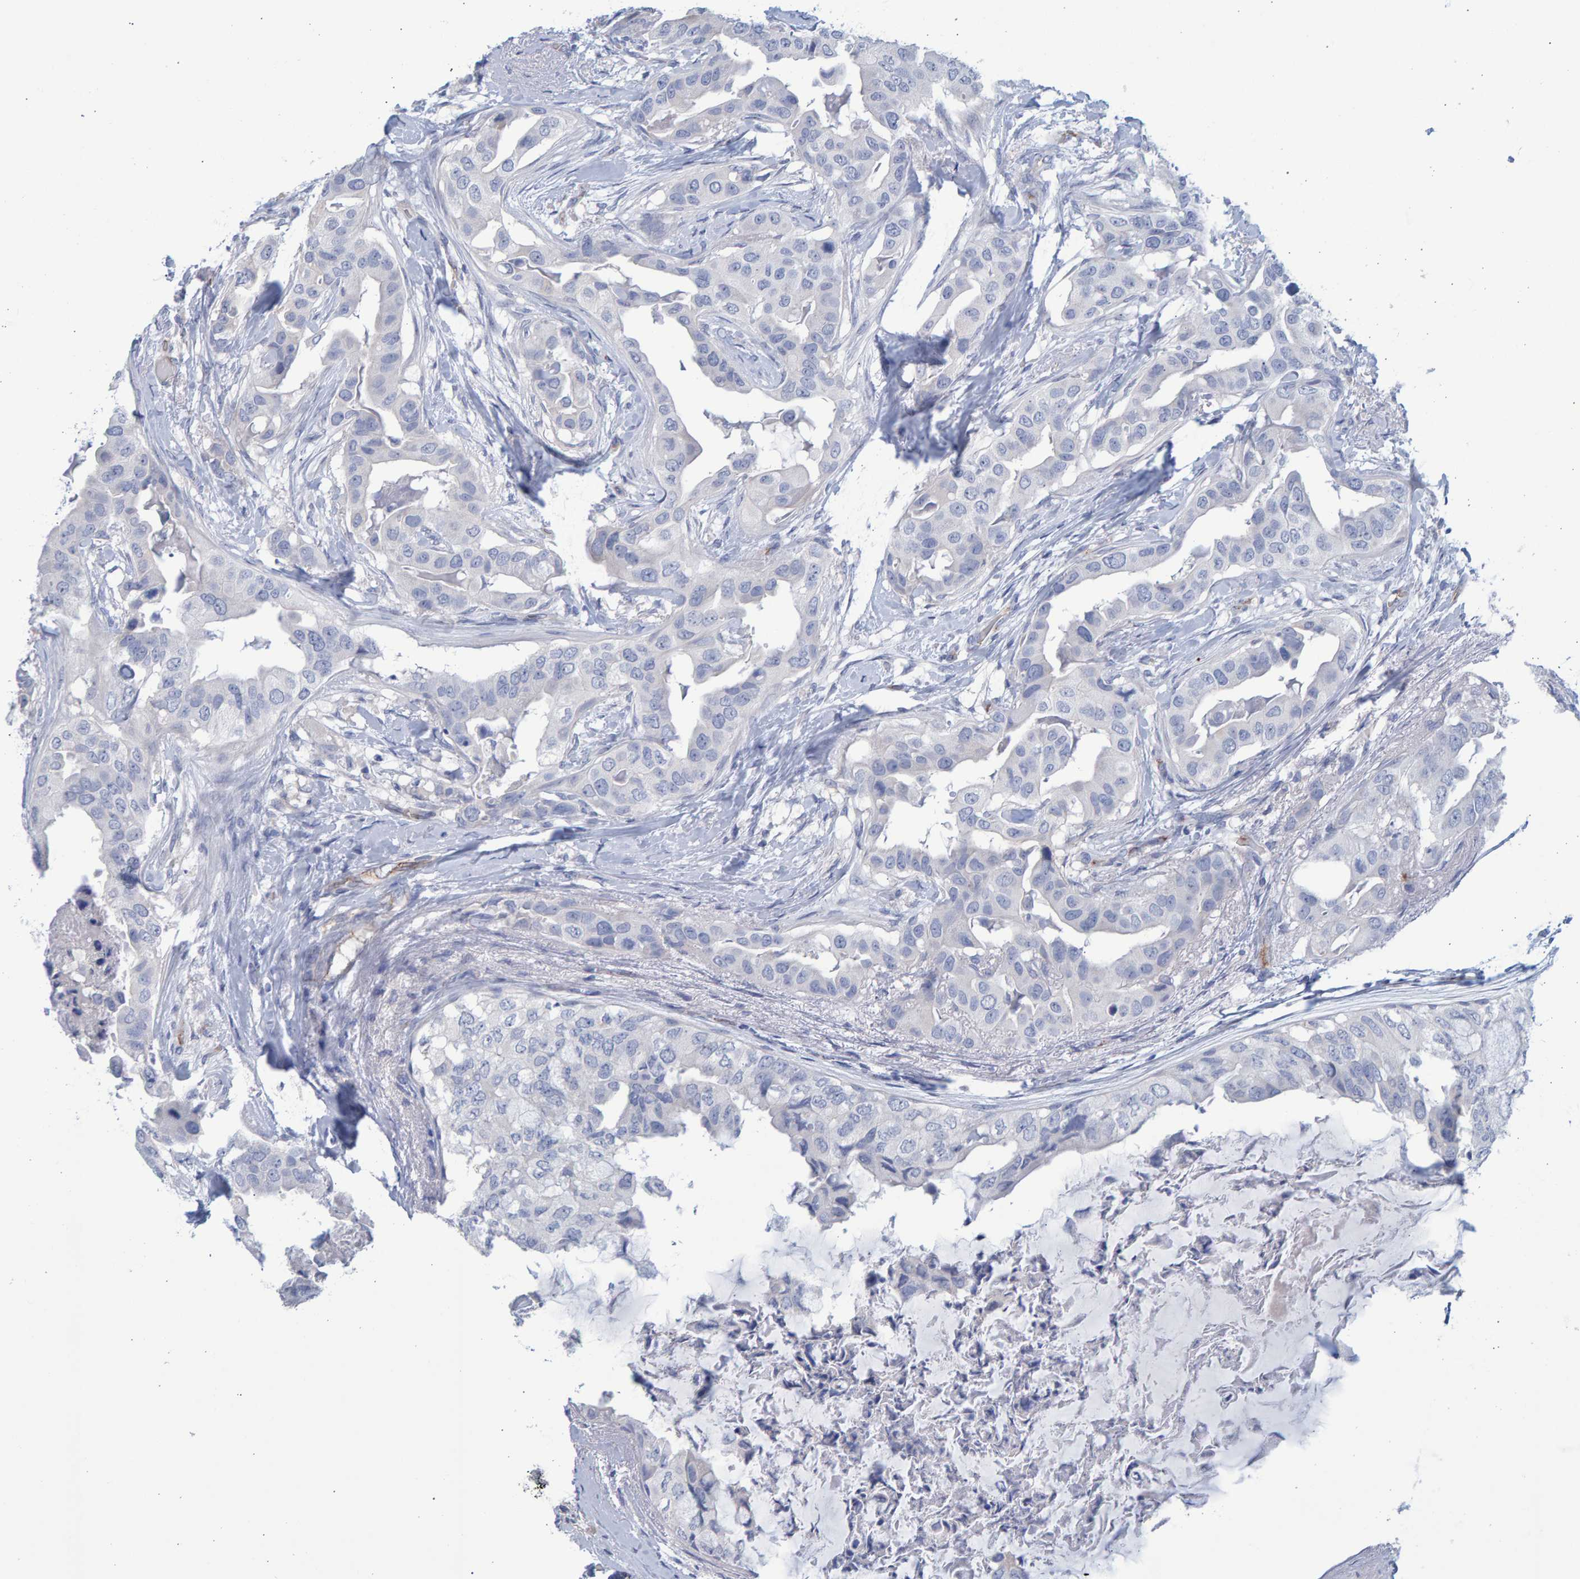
{"staining": {"intensity": "negative", "quantity": "none", "location": "none"}, "tissue": "breast cancer", "cell_type": "Tumor cells", "image_type": "cancer", "snomed": [{"axis": "morphology", "description": "Duct carcinoma"}, {"axis": "topography", "description": "Breast"}], "caption": "Tumor cells show no significant protein positivity in intraductal carcinoma (breast).", "gene": "SLC34A3", "patient": {"sex": "female", "age": 40}}